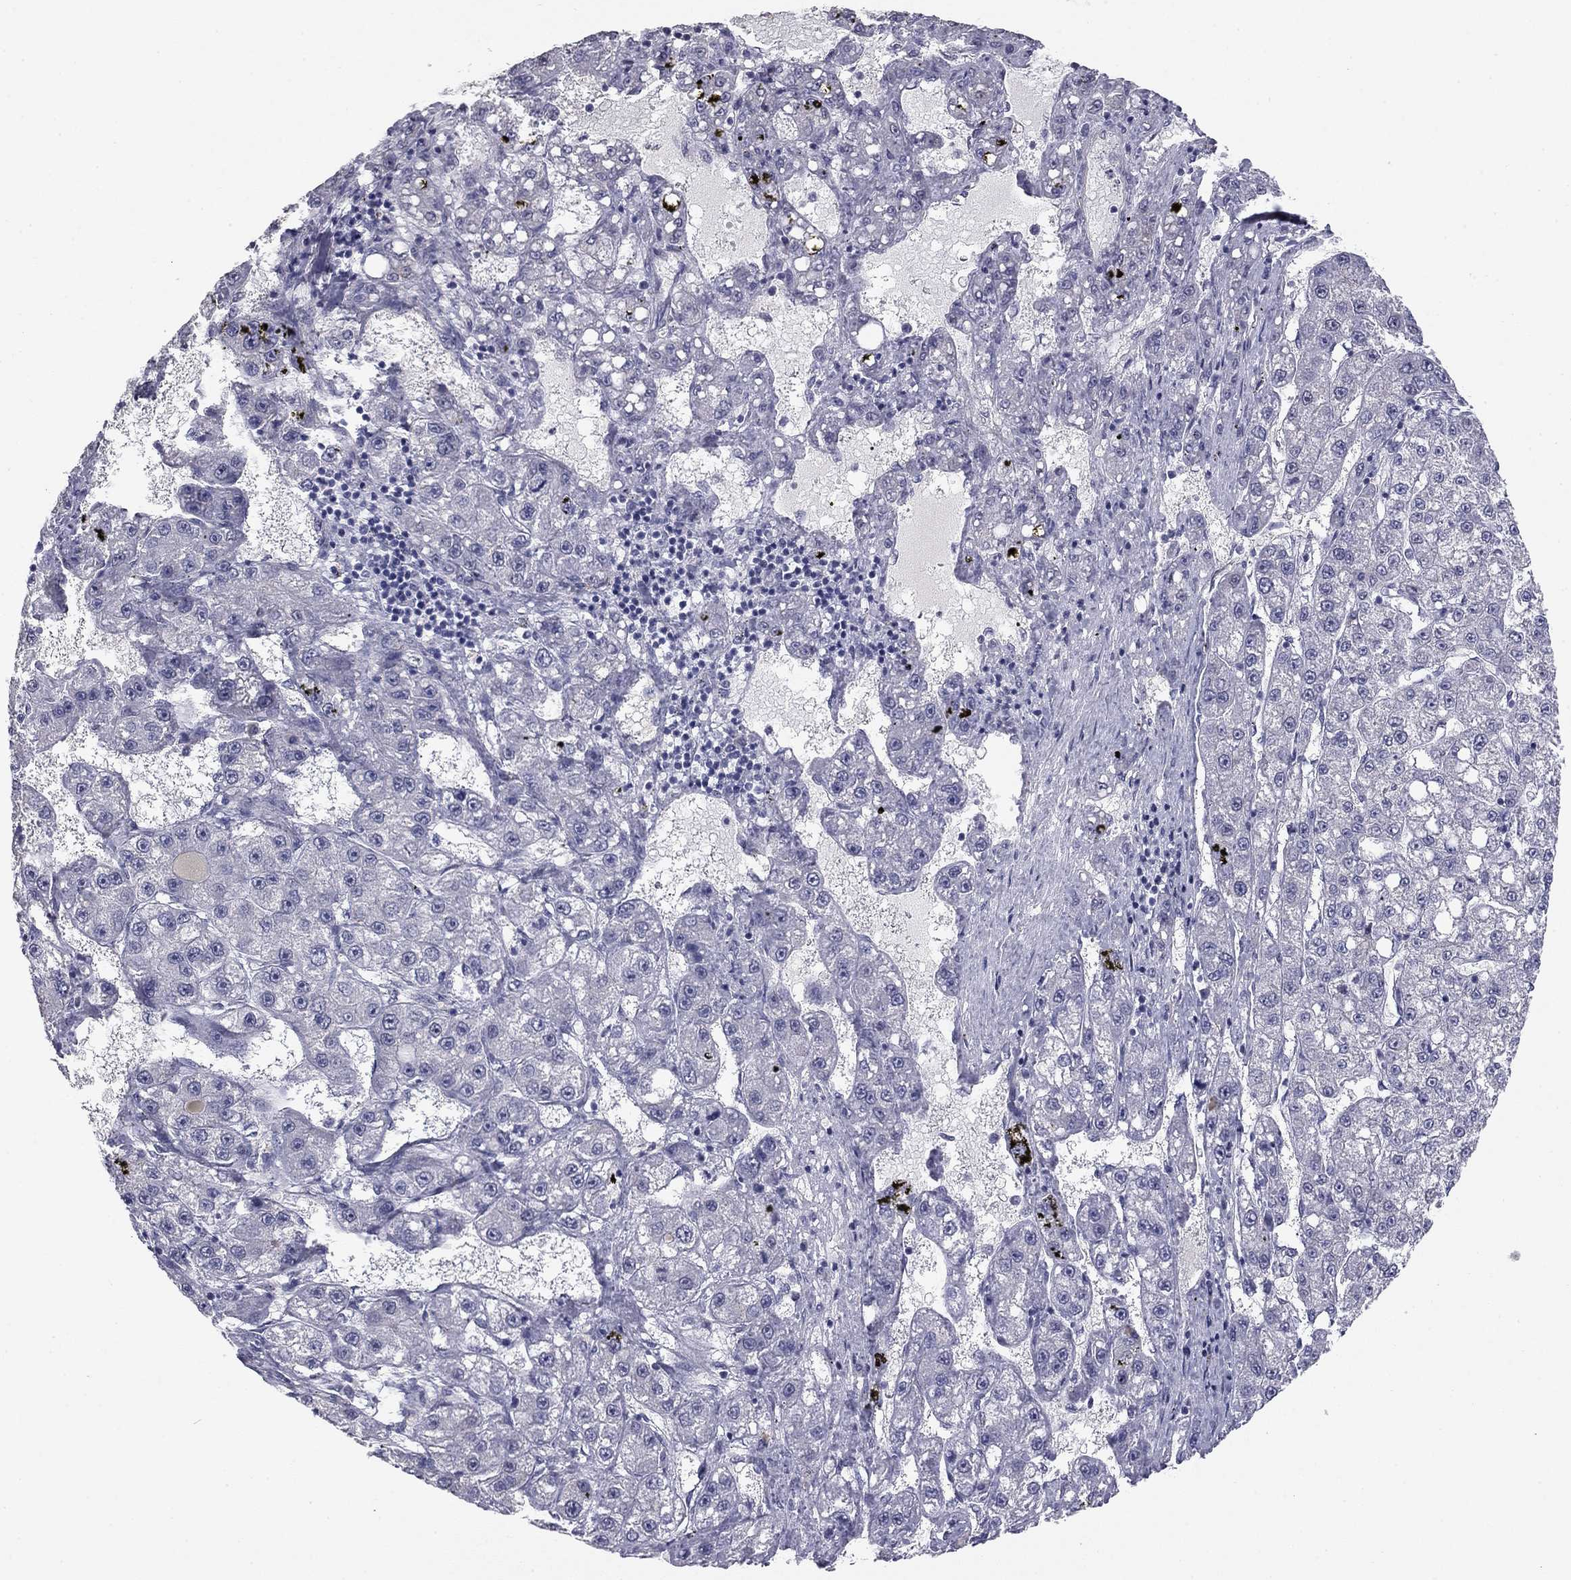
{"staining": {"intensity": "negative", "quantity": "none", "location": "none"}, "tissue": "liver cancer", "cell_type": "Tumor cells", "image_type": "cancer", "snomed": [{"axis": "morphology", "description": "Carcinoma, Hepatocellular, NOS"}, {"axis": "topography", "description": "Liver"}], "caption": "Immunohistochemical staining of liver cancer shows no significant expression in tumor cells. (Brightfield microscopy of DAB (3,3'-diaminobenzidine) IHC at high magnification).", "gene": "PRRT2", "patient": {"sex": "female", "age": 65}}